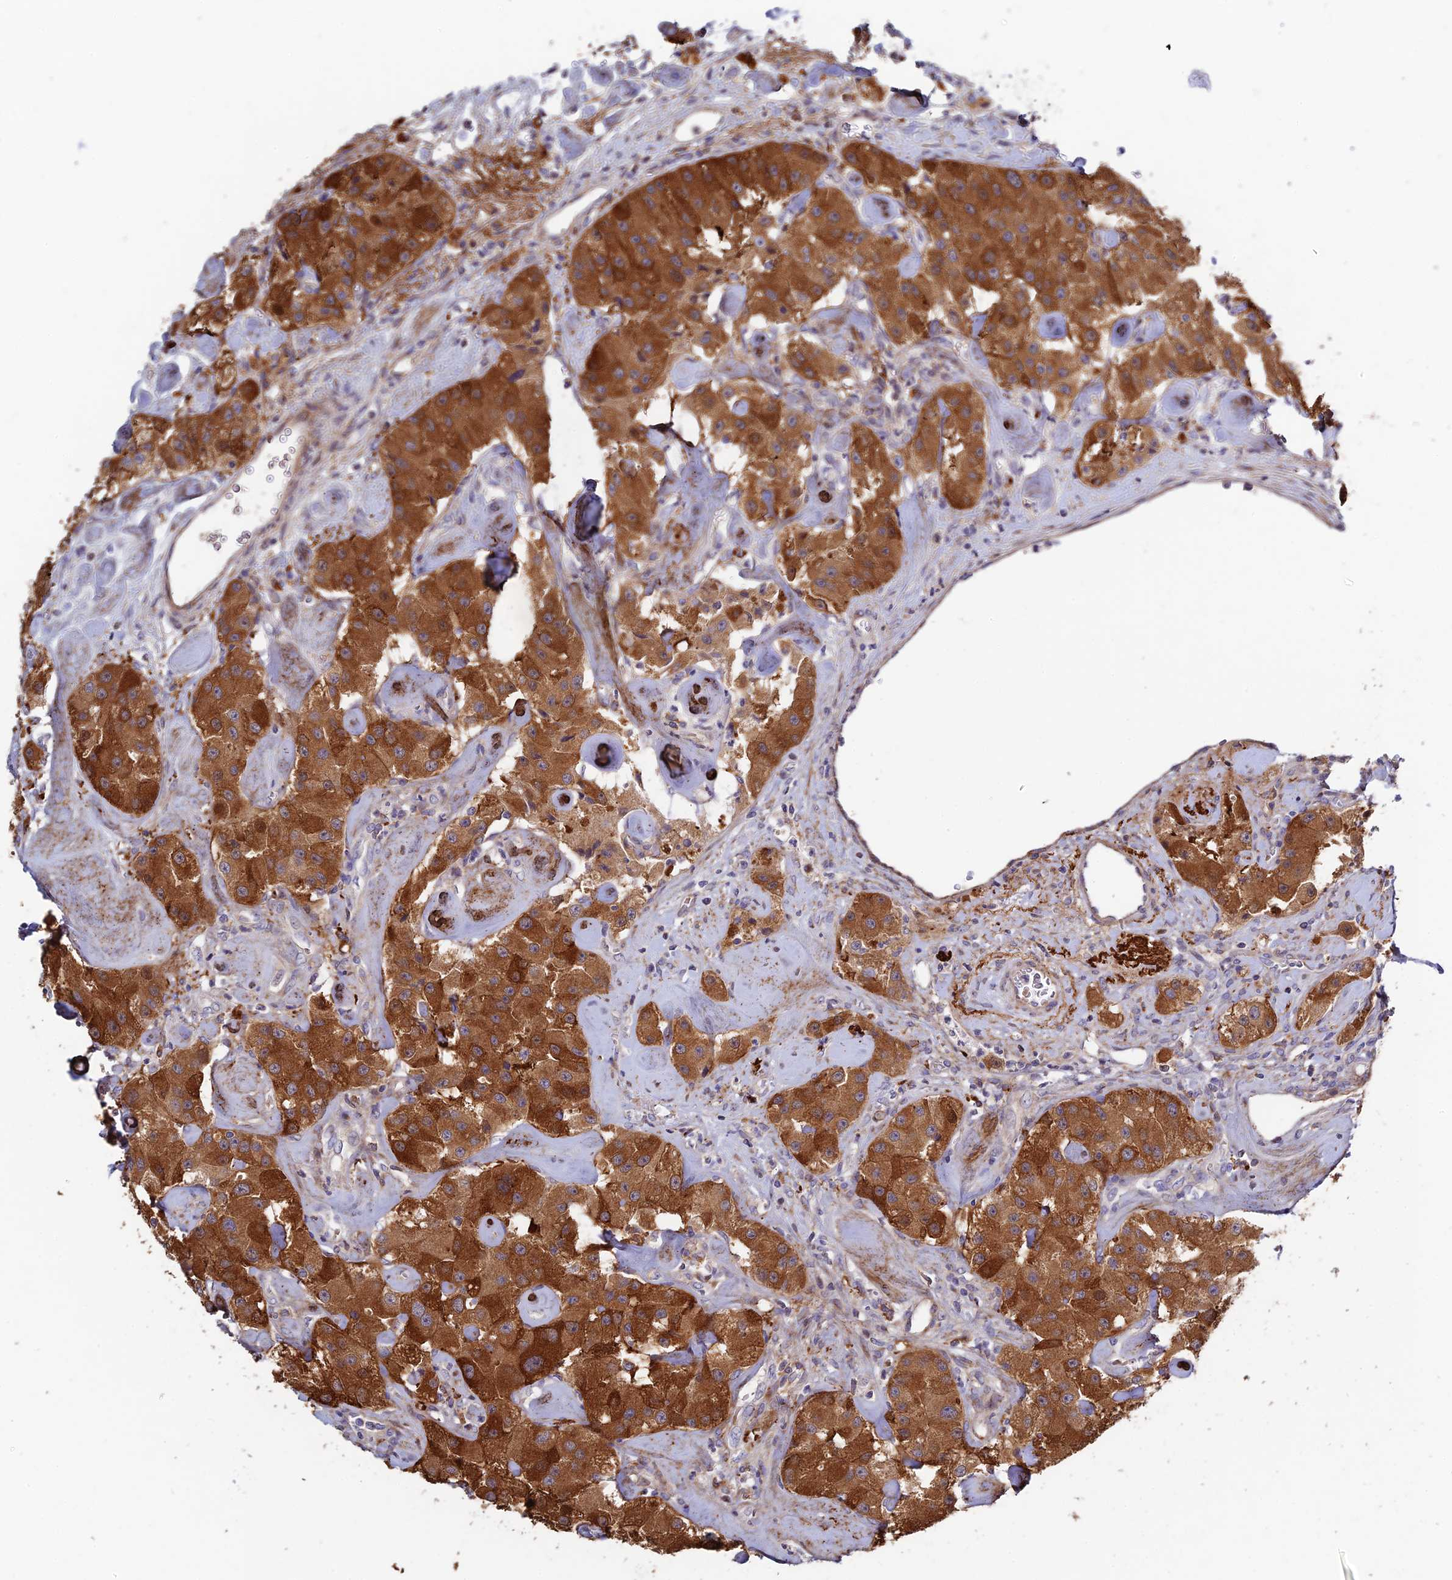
{"staining": {"intensity": "strong", "quantity": ">75%", "location": "cytoplasmic/membranous"}, "tissue": "carcinoid", "cell_type": "Tumor cells", "image_type": "cancer", "snomed": [{"axis": "morphology", "description": "Carcinoid, malignant, NOS"}, {"axis": "topography", "description": "Pancreas"}], "caption": "Immunohistochemistry image of carcinoid stained for a protein (brown), which exhibits high levels of strong cytoplasmic/membranous positivity in approximately >75% of tumor cells.", "gene": "FUOM", "patient": {"sex": "male", "age": 41}}